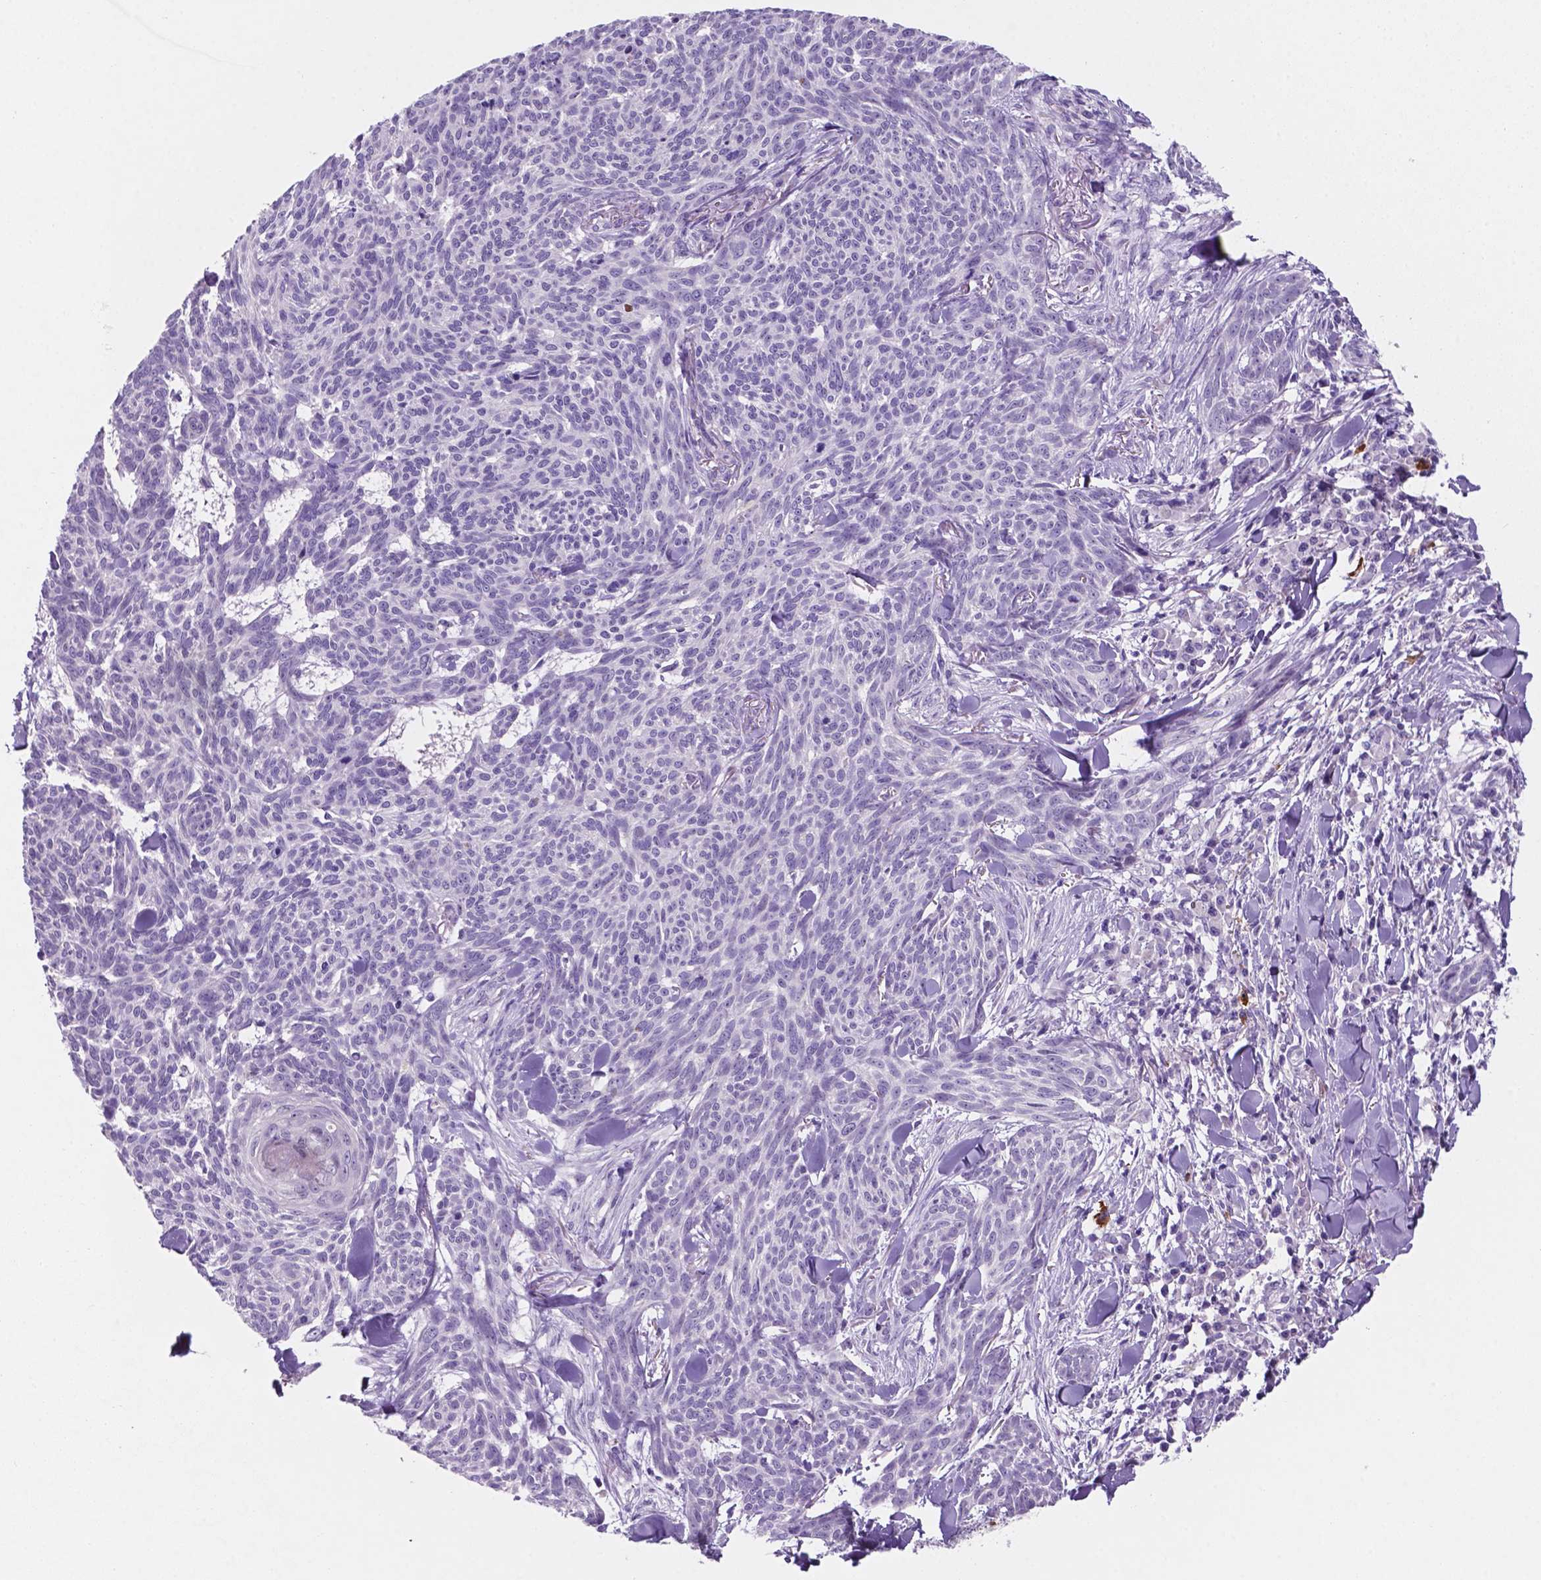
{"staining": {"intensity": "negative", "quantity": "none", "location": "none"}, "tissue": "skin cancer", "cell_type": "Tumor cells", "image_type": "cancer", "snomed": [{"axis": "morphology", "description": "Basal cell carcinoma"}, {"axis": "topography", "description": "Skin"}], "caption": "The micrograph displays no significant staining in tumor cells of skin cancer (basal cell carcinoma). Nuclei are stained in blue.", "gene": "EBLN2", "patient": {"sex": "female", "age": 93}}